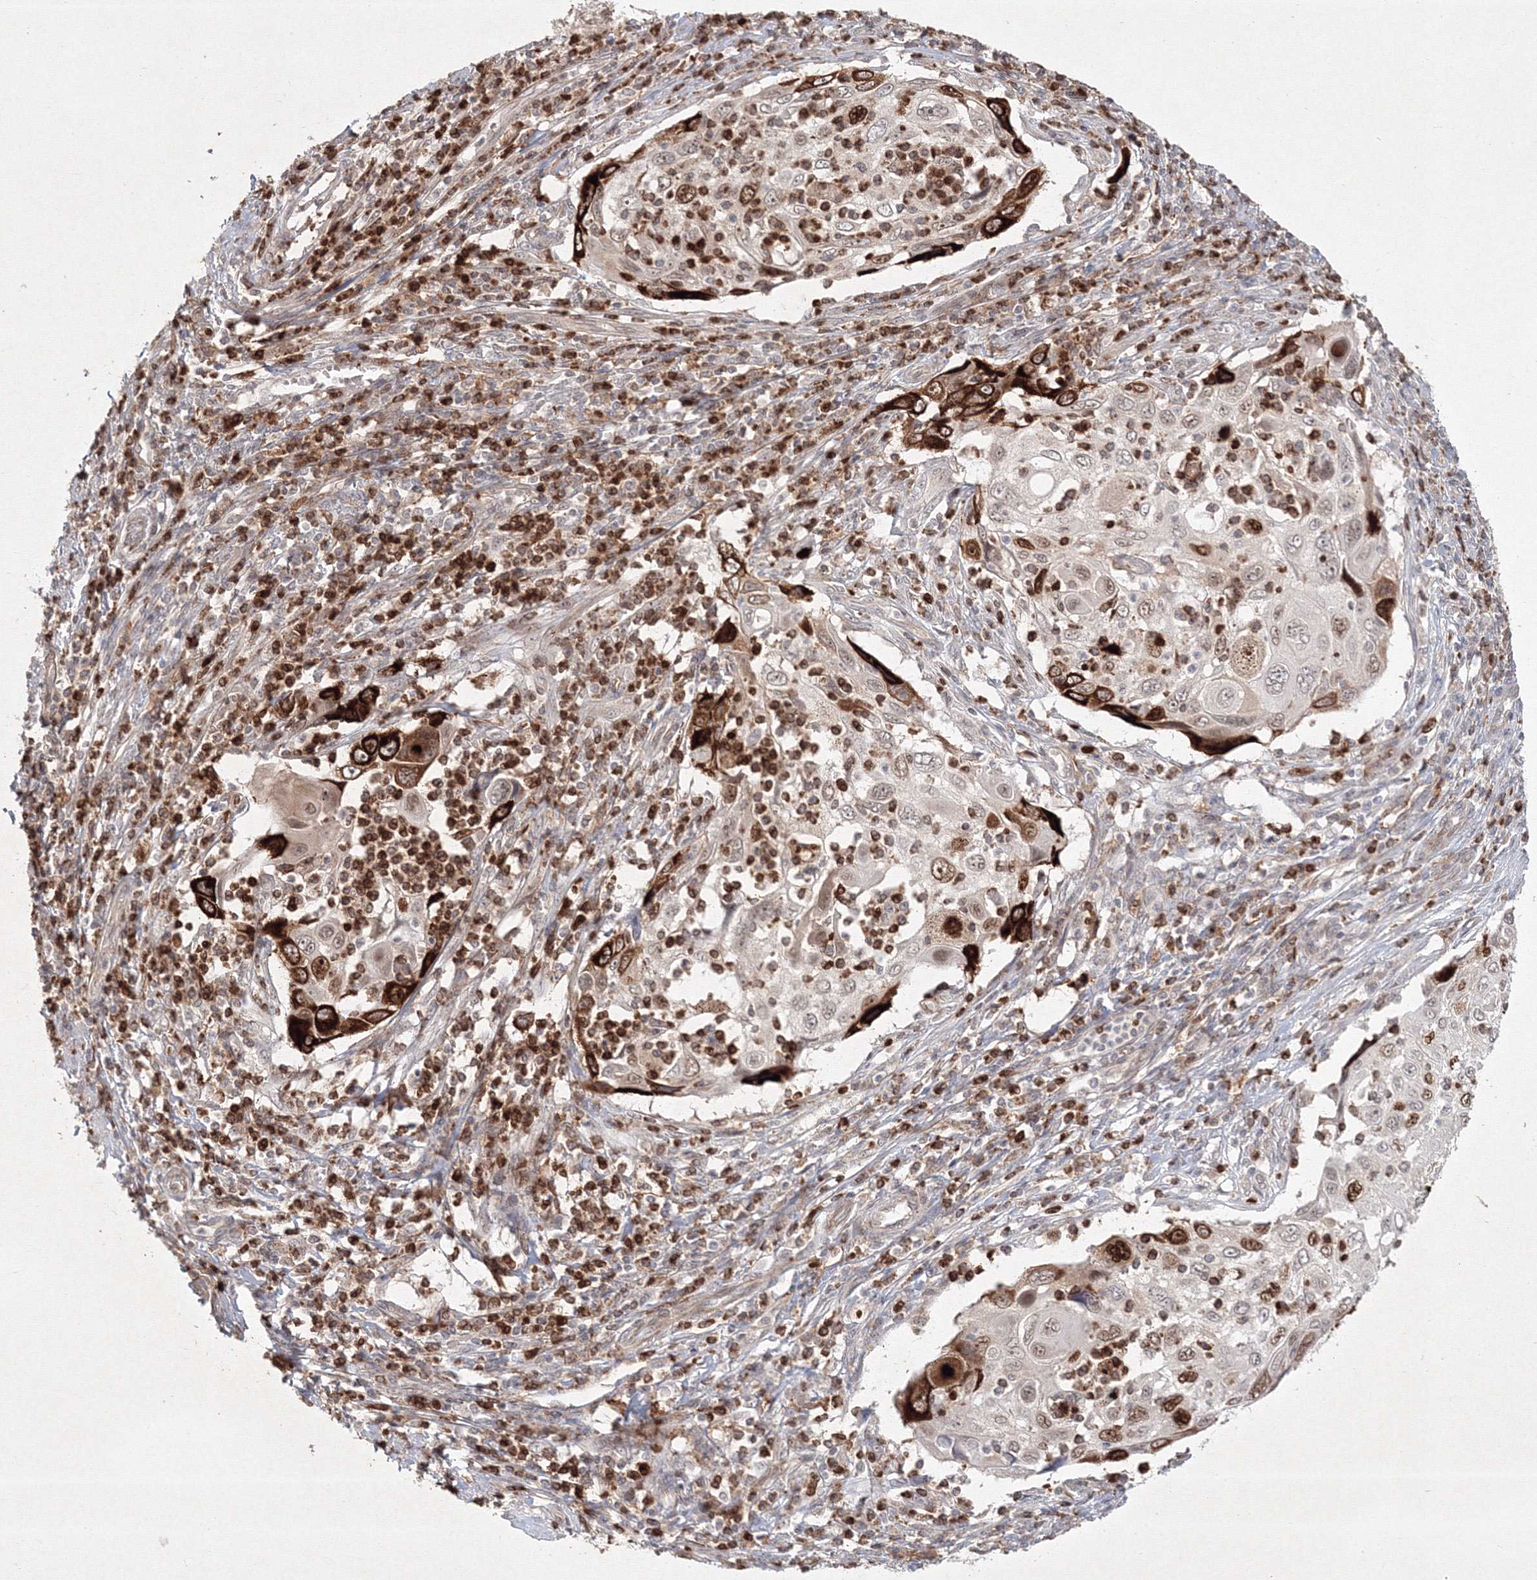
{"staining": {"intensity": "strong", "quantity": "25%-75%", "location": "cytoplasmic/membranous,nuclear"}, "tissue": "cervical cancer", "cell_type": "Tumor cells", "image_type": "cancer", "snomed": [{"axis": "morphology", "description": "Squamous cell carcinoma, NOS"}, {"axis": "topography", "description": "Cervix"}], "caption": "Human squamous cell carcinoma (cervical) stained with a protein marker shows strong staining in tumor cells.", "gene": "KIF20A", "patient": {"sex": "female", "age": 70}}